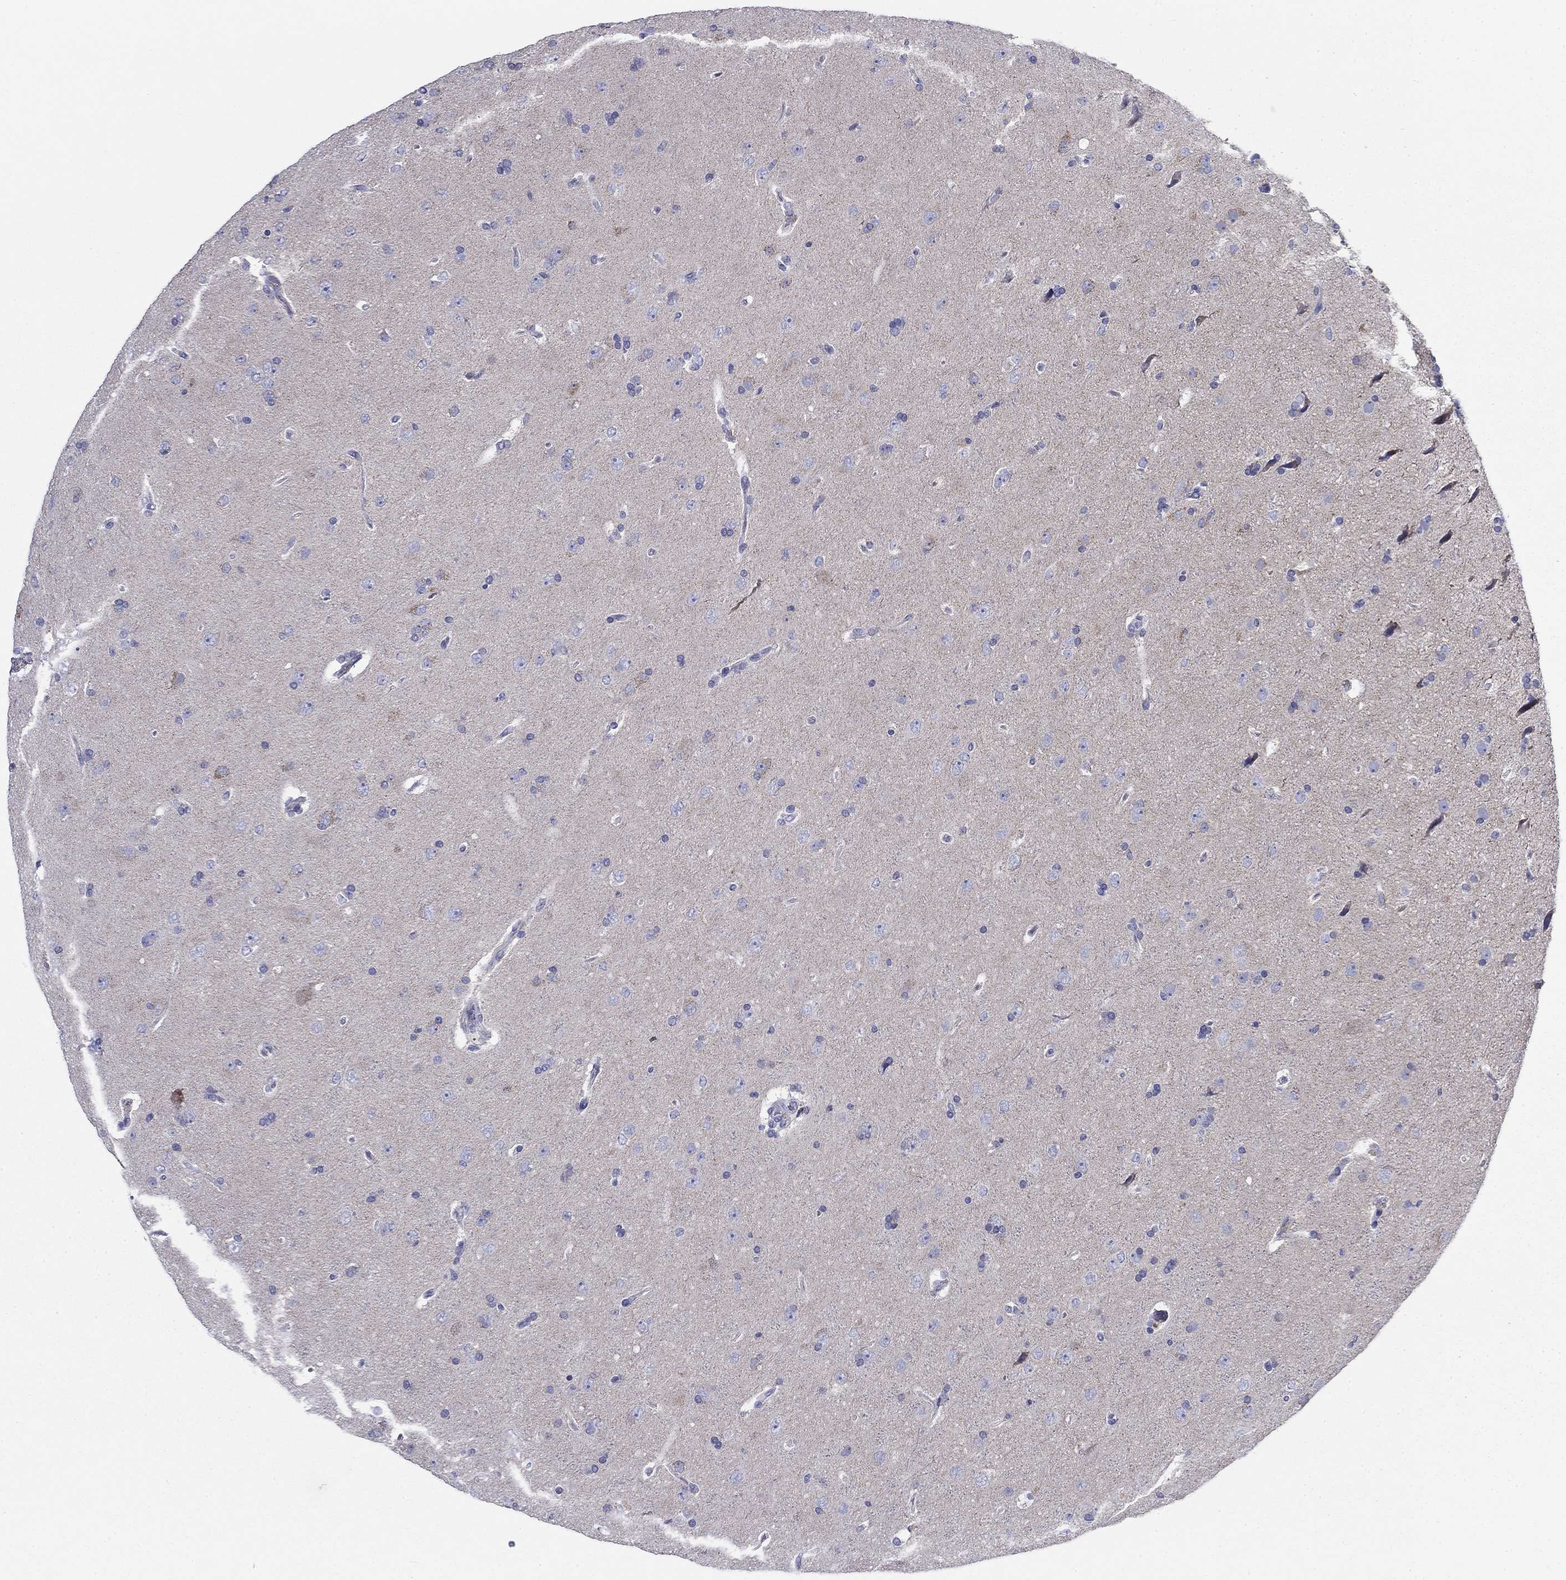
{"staining": {"intensity": "weak", "quantity": "<25%", "location": "cytoplasmic/membranous"}, "tissue": "glioma", "cell_type": "Tumor cells", "image_type": "cancer", "snomed": [{"axis": "morphology", "description": "Glioma, malignant, NOS"}, {"axis": "topography", "description": "Cerebral cortex"}], "caption": "An image of human glioma (malignant) is negative for staining in tumor cells. Brightfield microscopy of immunohistochemistry (IHC) stained with DAB (3,3'-diaminobenzidine) (brown) and hematoxylin (blue), captured at high magnification.", "gene": "ZP2", "patient": {"sex": "male", "age": 58}}